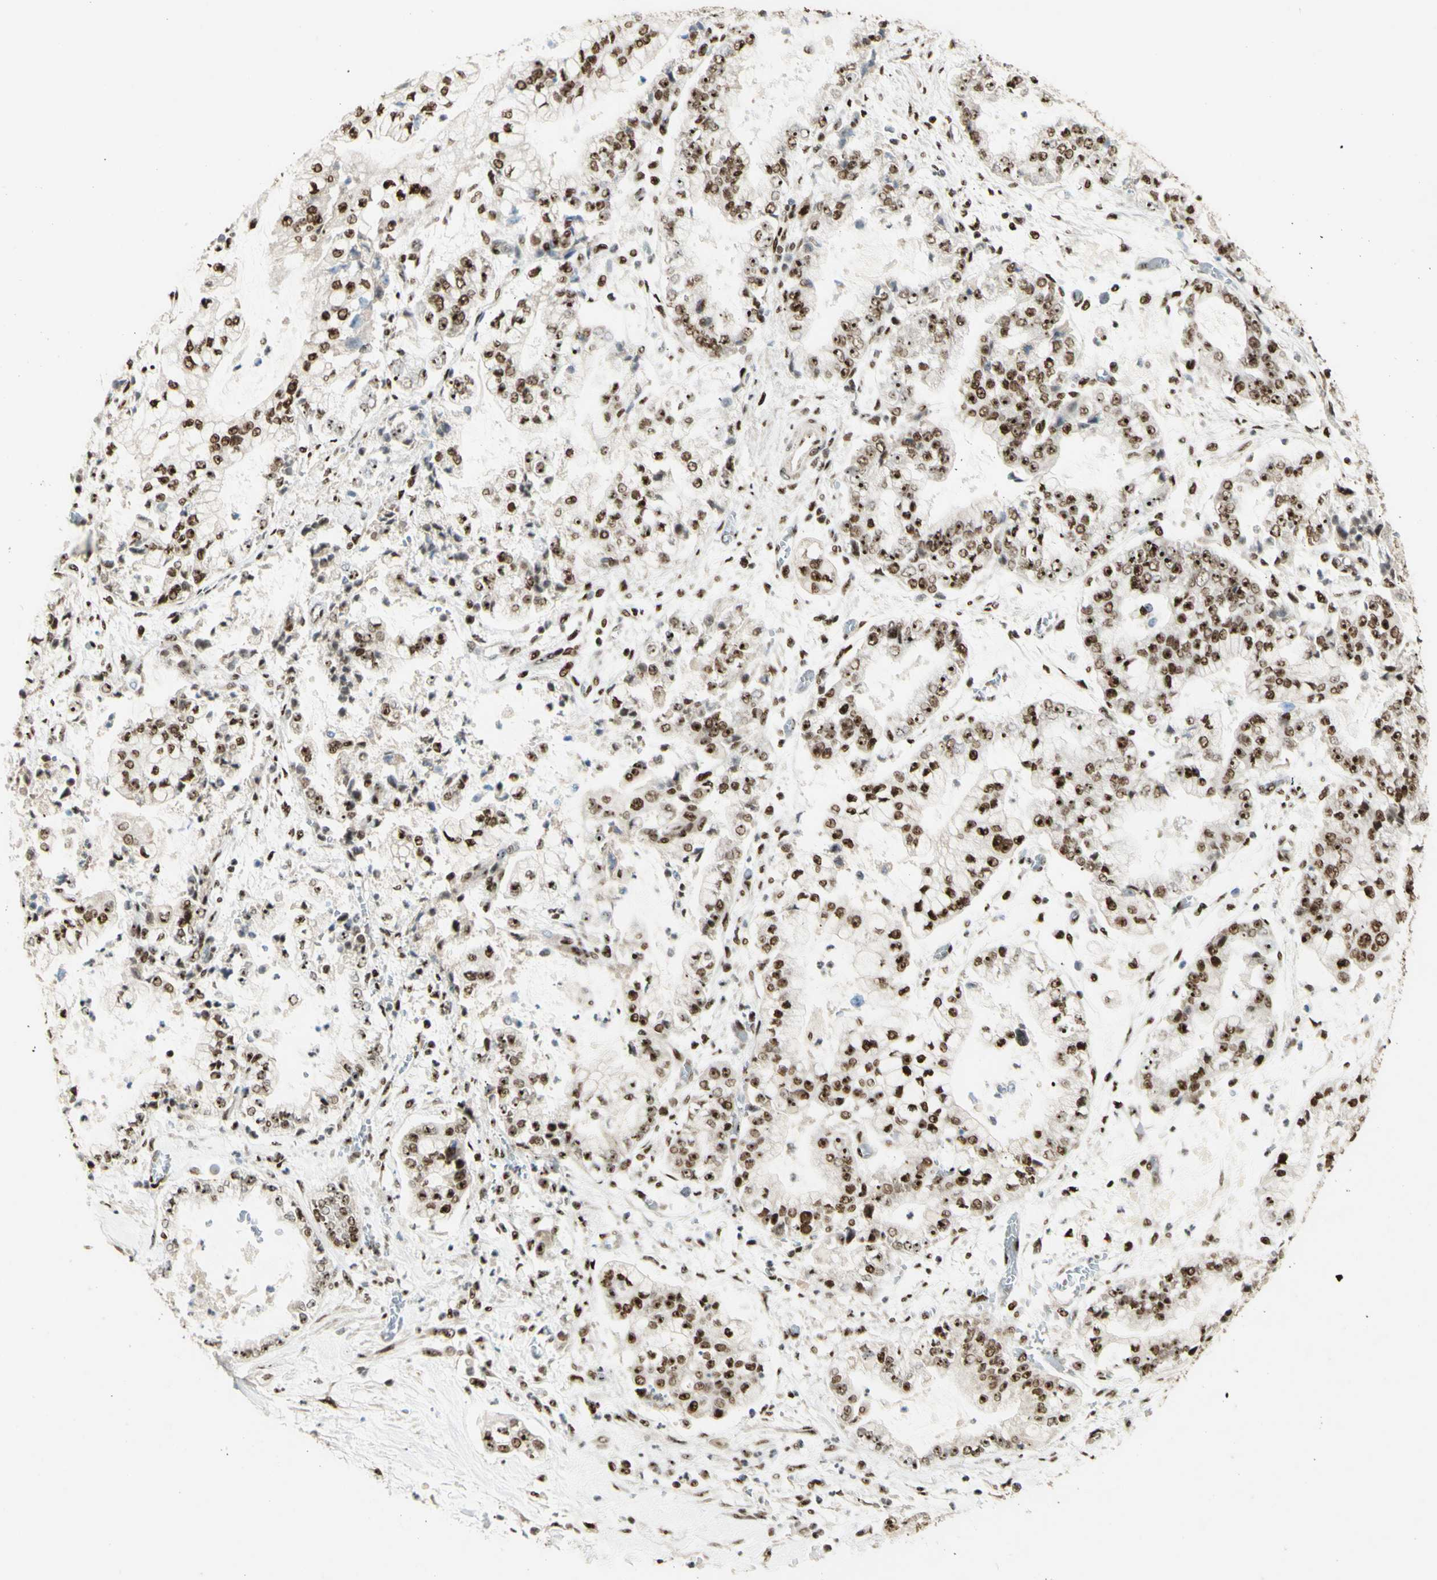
{"staining": {"intensity": "strong", "quantity": ">75%", "location": "nuclear"}, "tissue": "stomach cancer", "cell_type": "Tumor cells", "image_type": "cancer", "snomed": [{"axis": "morphology", "description": "Adenocarcinoma, NOS"}, {"axis": "topography", "description": "Stomach"}], "caption": "Immunohistochemical staining of stomach cancer exhibits high levels of strong nuclear protein staining in approximately >75% of tumor cells. (Stains: DAB in brown, nuclei in blue, Microscopy: brightfield microscopy at high magnification).", "gene": "DHX9", "patient": {"sex": "male", "age": 76}}